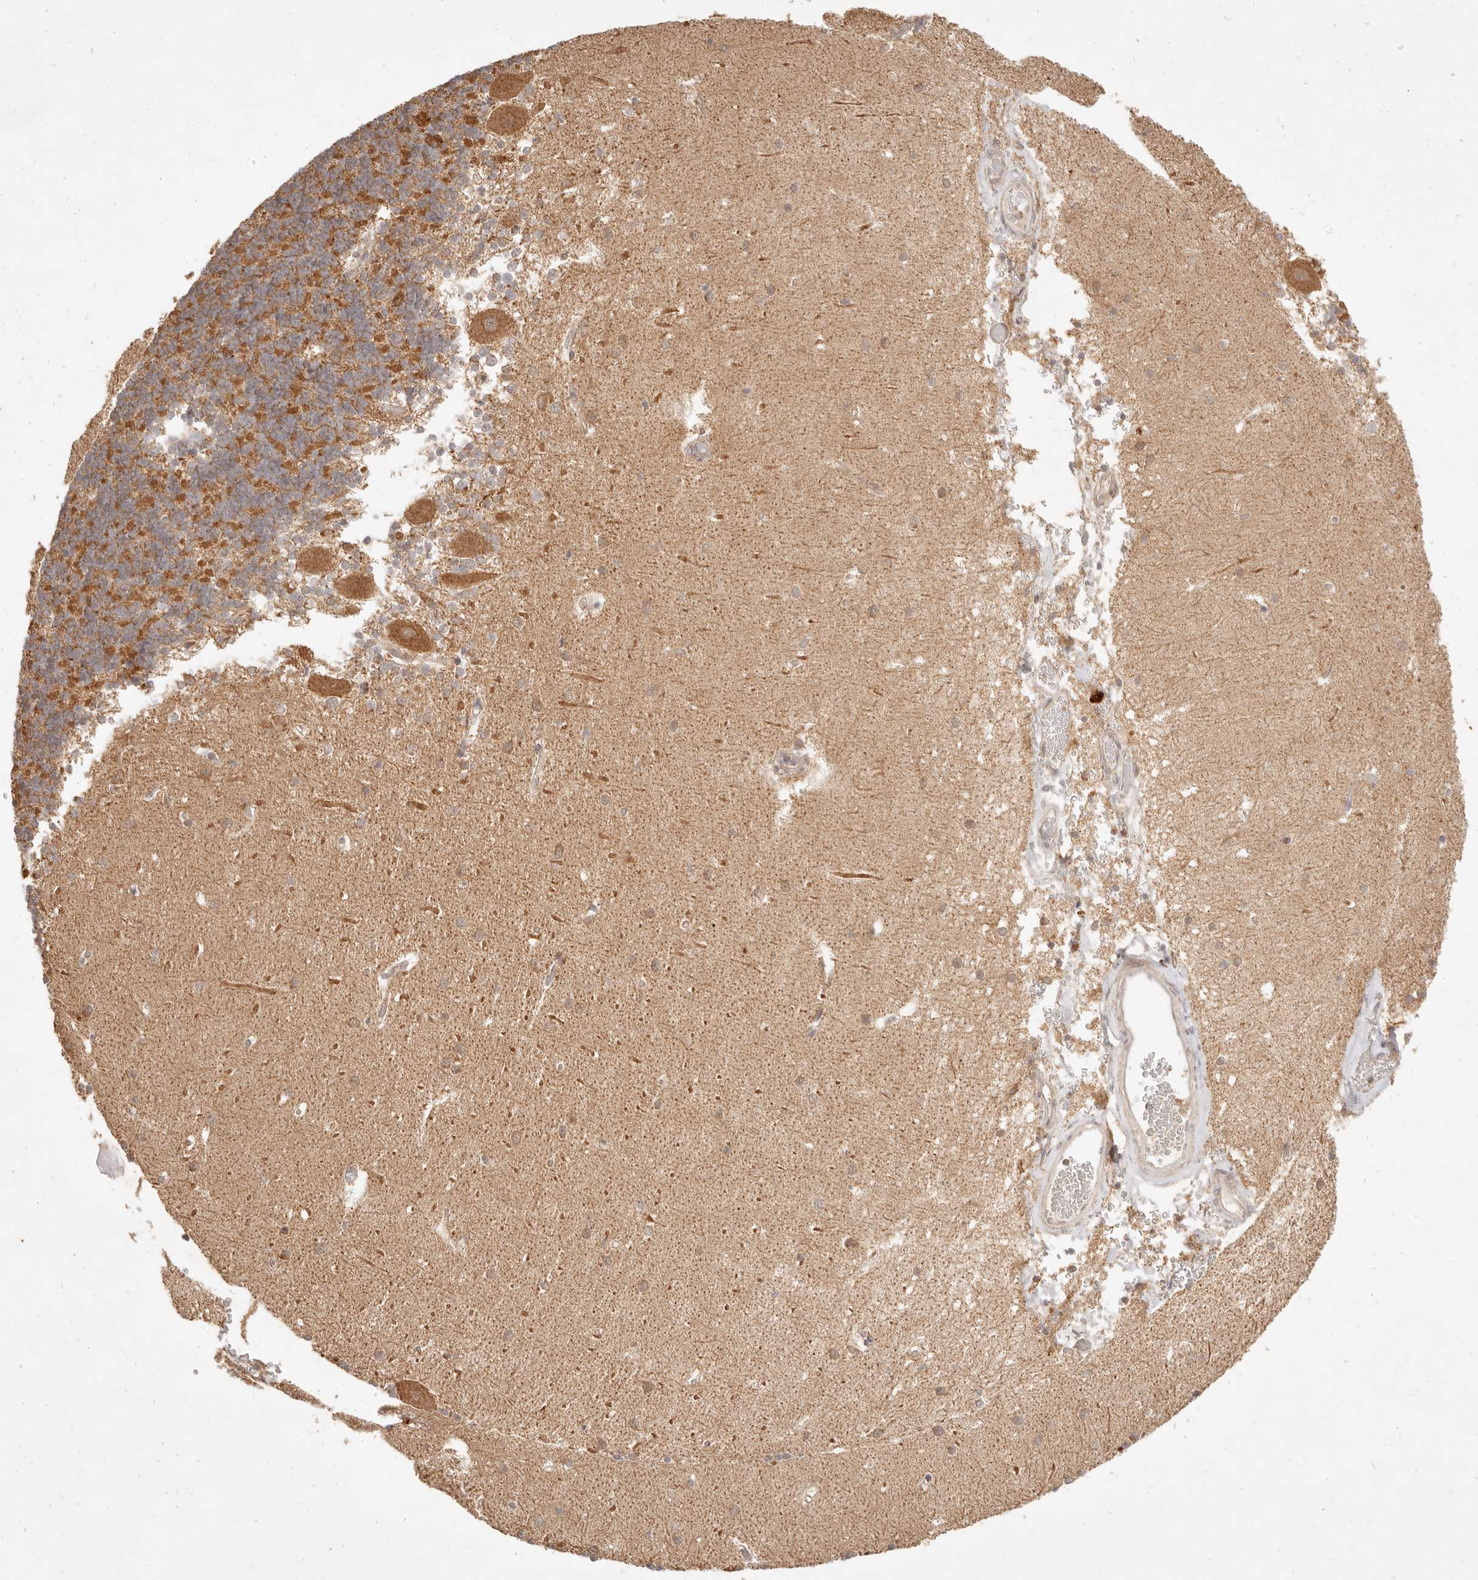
{"staining": {"intensity": "moderate", "quantity": "25%-75%", "location": "cytoplasmic/membranous"}, "tissue": "cerebellum", "cell_type": "Cells in granular layer", "image_type": "normal", "snomed": [{"axis": "morphology", "description": "Normal tissue, NOS"}, {"axis": "topography", "description": "Cerebellum"}], "caption": "Immunohistochemical staining of benign cerebellum reveals 25%-75% levels of moderate cytoplasmic/membranous protein positivity in approximately 25%-75% of cells in granular layer. The protein is stained brown, and the nuclei are stained in blue (DAB (3,3'-diaminobenzidine) IHC with brightfield microscopy, high magnification).", "gene": "CPLANE2", "patient": {"sex": "male", "age": 37}}